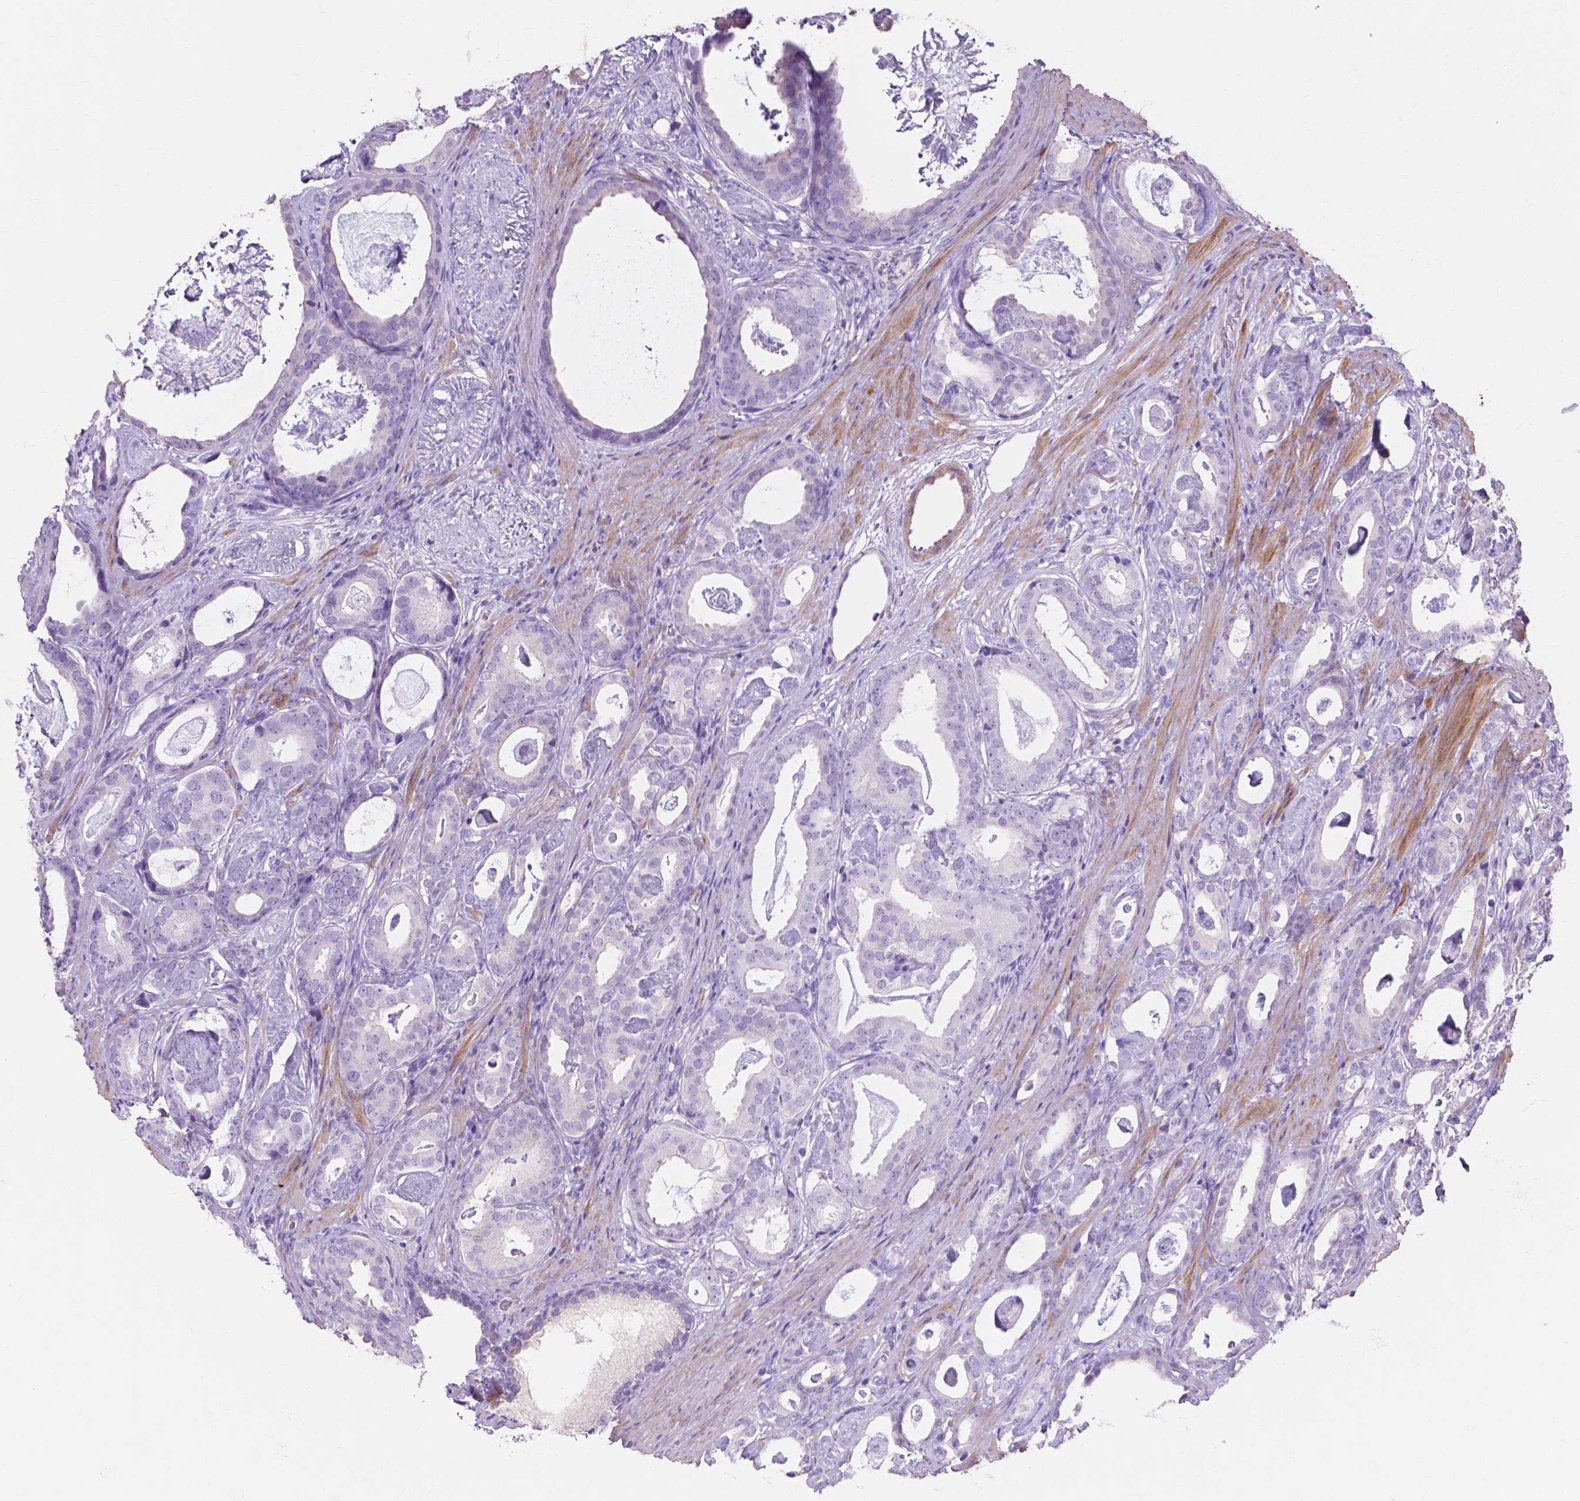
{"staining": {"intensity": "negative", "quantity": "none", "location": "none"}, "tissue": "prostate cancer", "cell_type": "Tumor cells", "image_type": "cancer", "snomed": [{"axis": "morphology", "description": "Adenocarcinoma, Low grade"}, {"axis": "topography", "description": "Prostate and seminal vesicle, NOS"}], "caption": "DAB (3,3'-diaminobenzidine) immunohistochemical staining of prostate cancer (low-grade adenocarcinoma) exhibits no significant positivity in tumor cells.", "gene": "MBLAC1", "patient": {"sex": "male", "age": 71}}